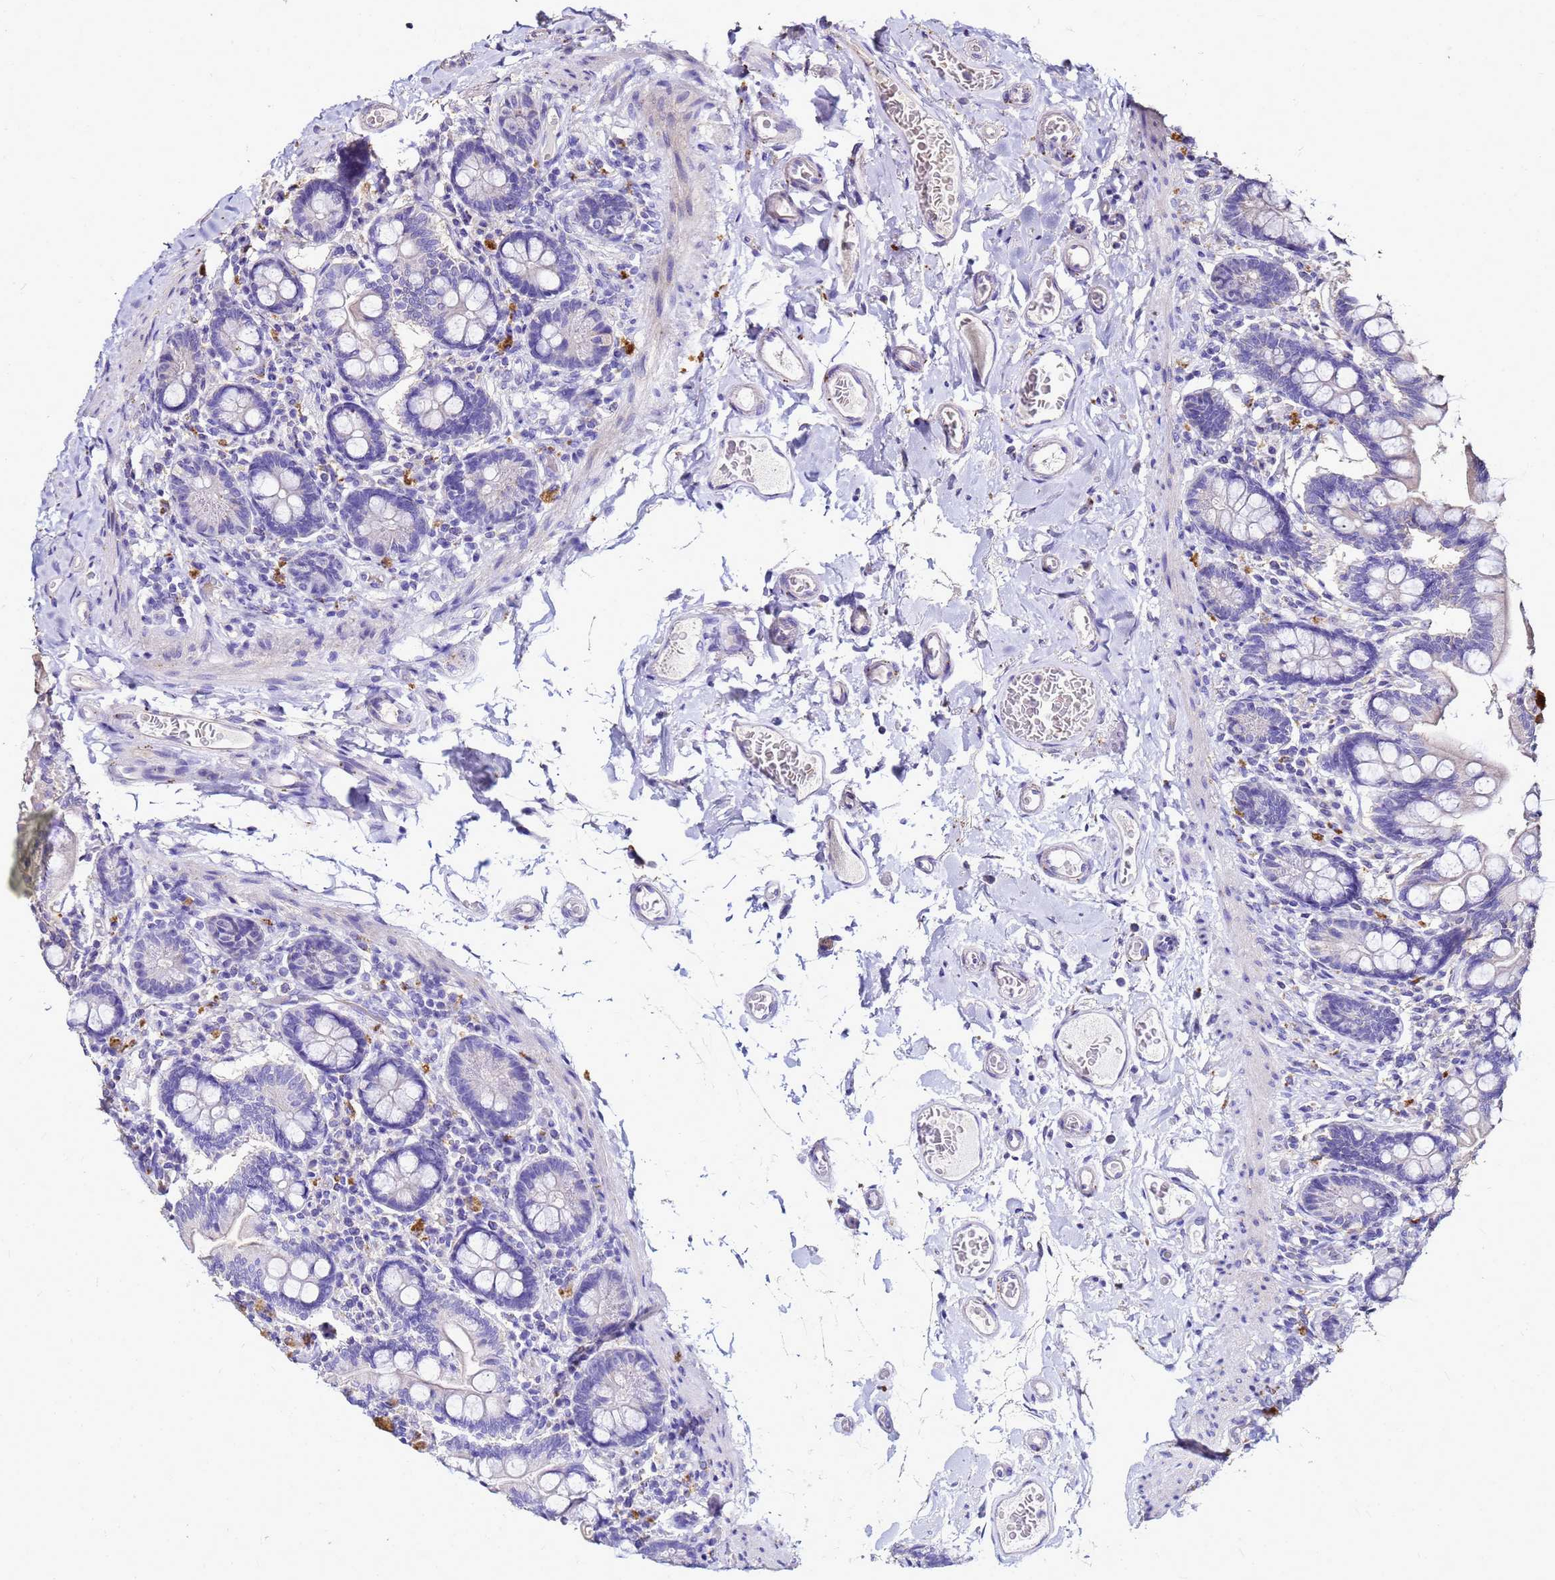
{"staining": {"intensity": "weak", "quantity": "<25%", "location": "cytoplasmic/membranous"}, "tissue": "small intestine", "cell_type": "Glandular cells", "image_type": "normal", "snomed": [{"axis": "morphology", "description": "Normal tissue, NOS"}, {"axis": "topography", "description": "Small intestine"}], "caption": "IHC image of normal human small intestine stained for a protein (brown), which exhibits no staining in glandular cells.", "gene": "S100A2", "patient": {"sex": "female", "age": 64}}